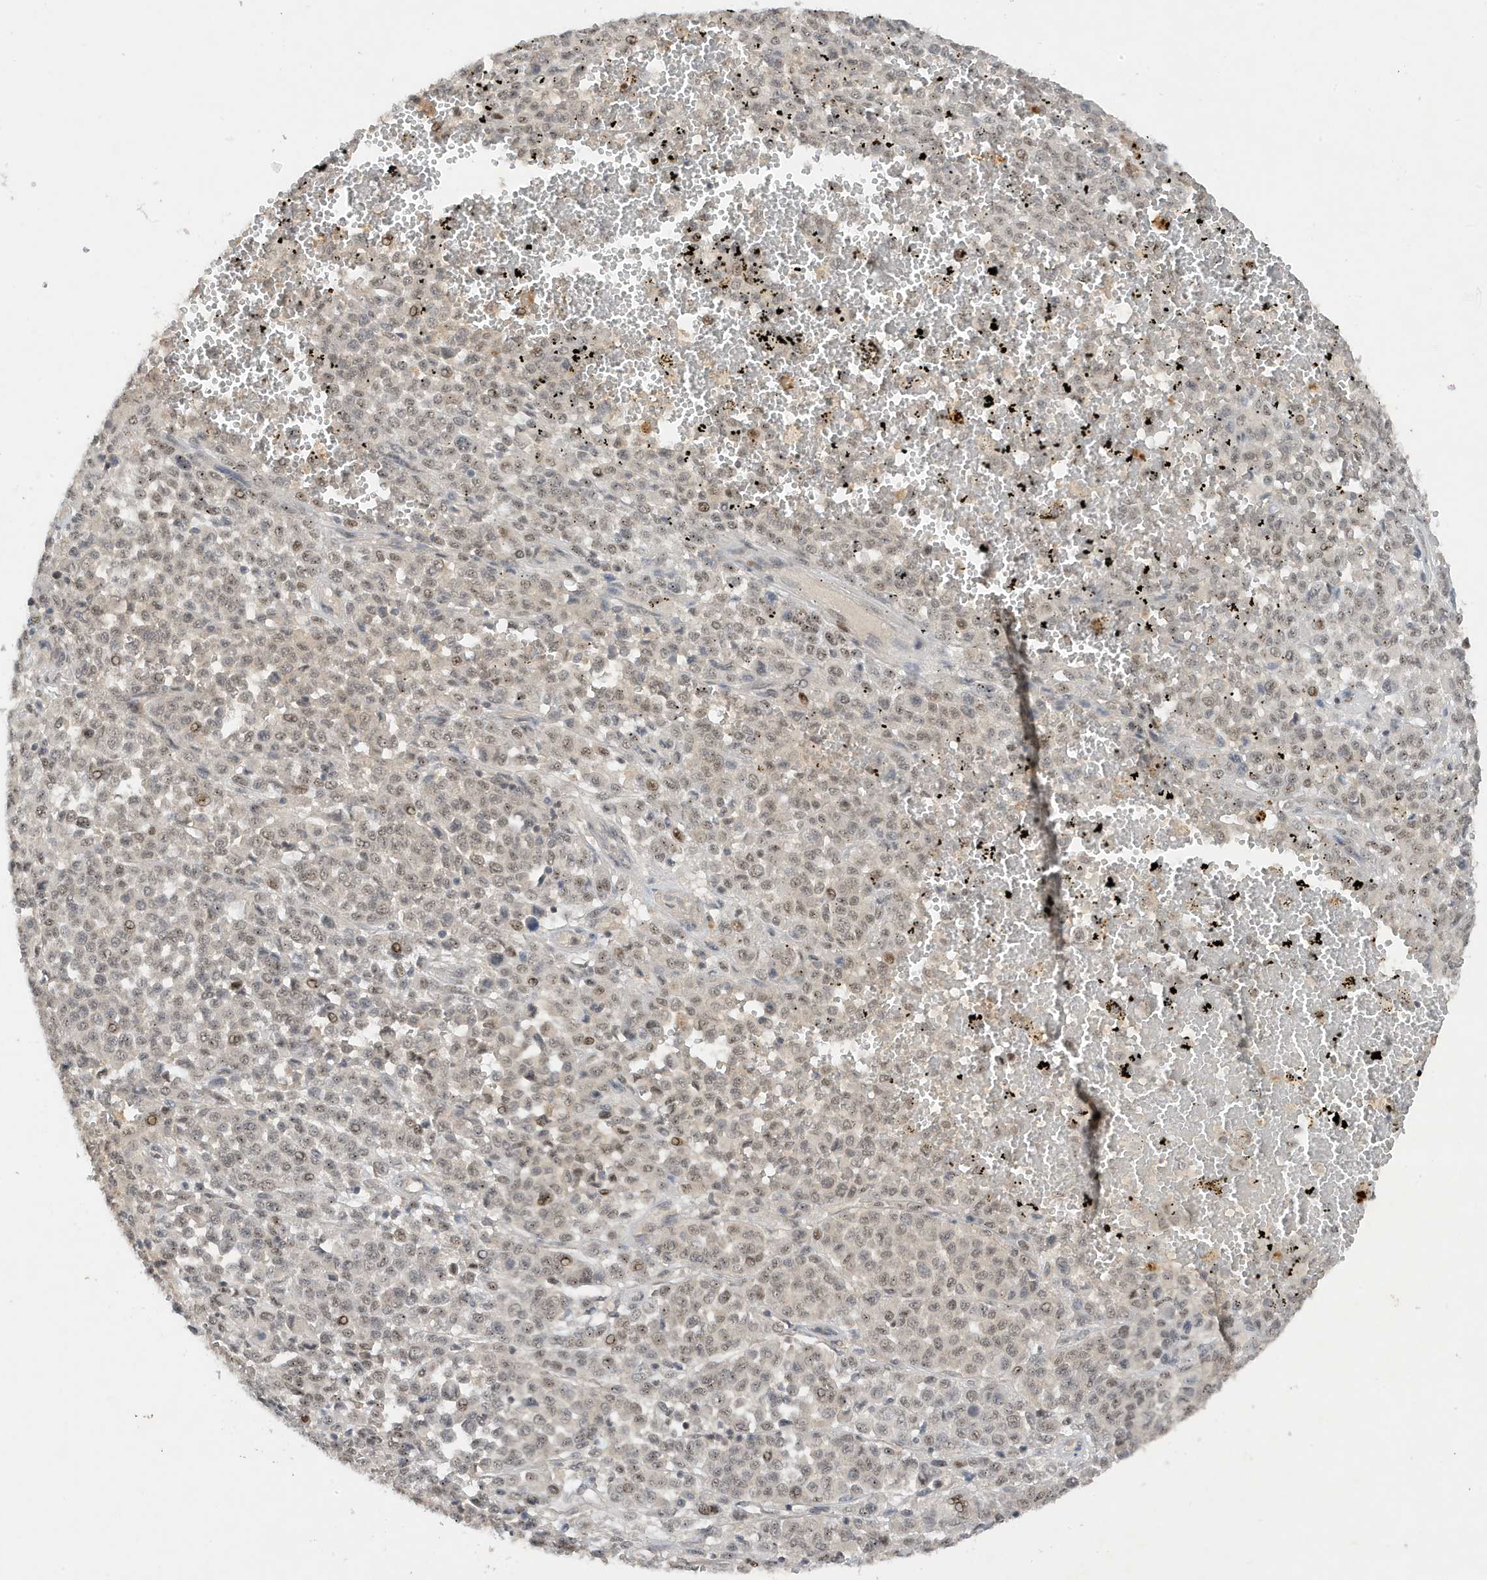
{"staining": {"intensity": "weak", "quantity": "25%-75%", "location": "nuclear"}, "tissue": "melanoma", "cell_type": "Tumor cells", "image_type": "cancer", "snomed": [{"axis": "morphology", "description": "Malignant melanoma, Metastatic site"}, {"axis": "topography", "description": "Pancreas"}], "caption": "This histopathology image reveals malignant melanoma (metastatic site) stained with immunohistochemistry to label a protein in brown. The nuclear of tumor cells show weak positivity for the protein. Nuclei are counter-stained blue.", "gene": "MAST3", "patient": {"sex": "female", "age": 30}}